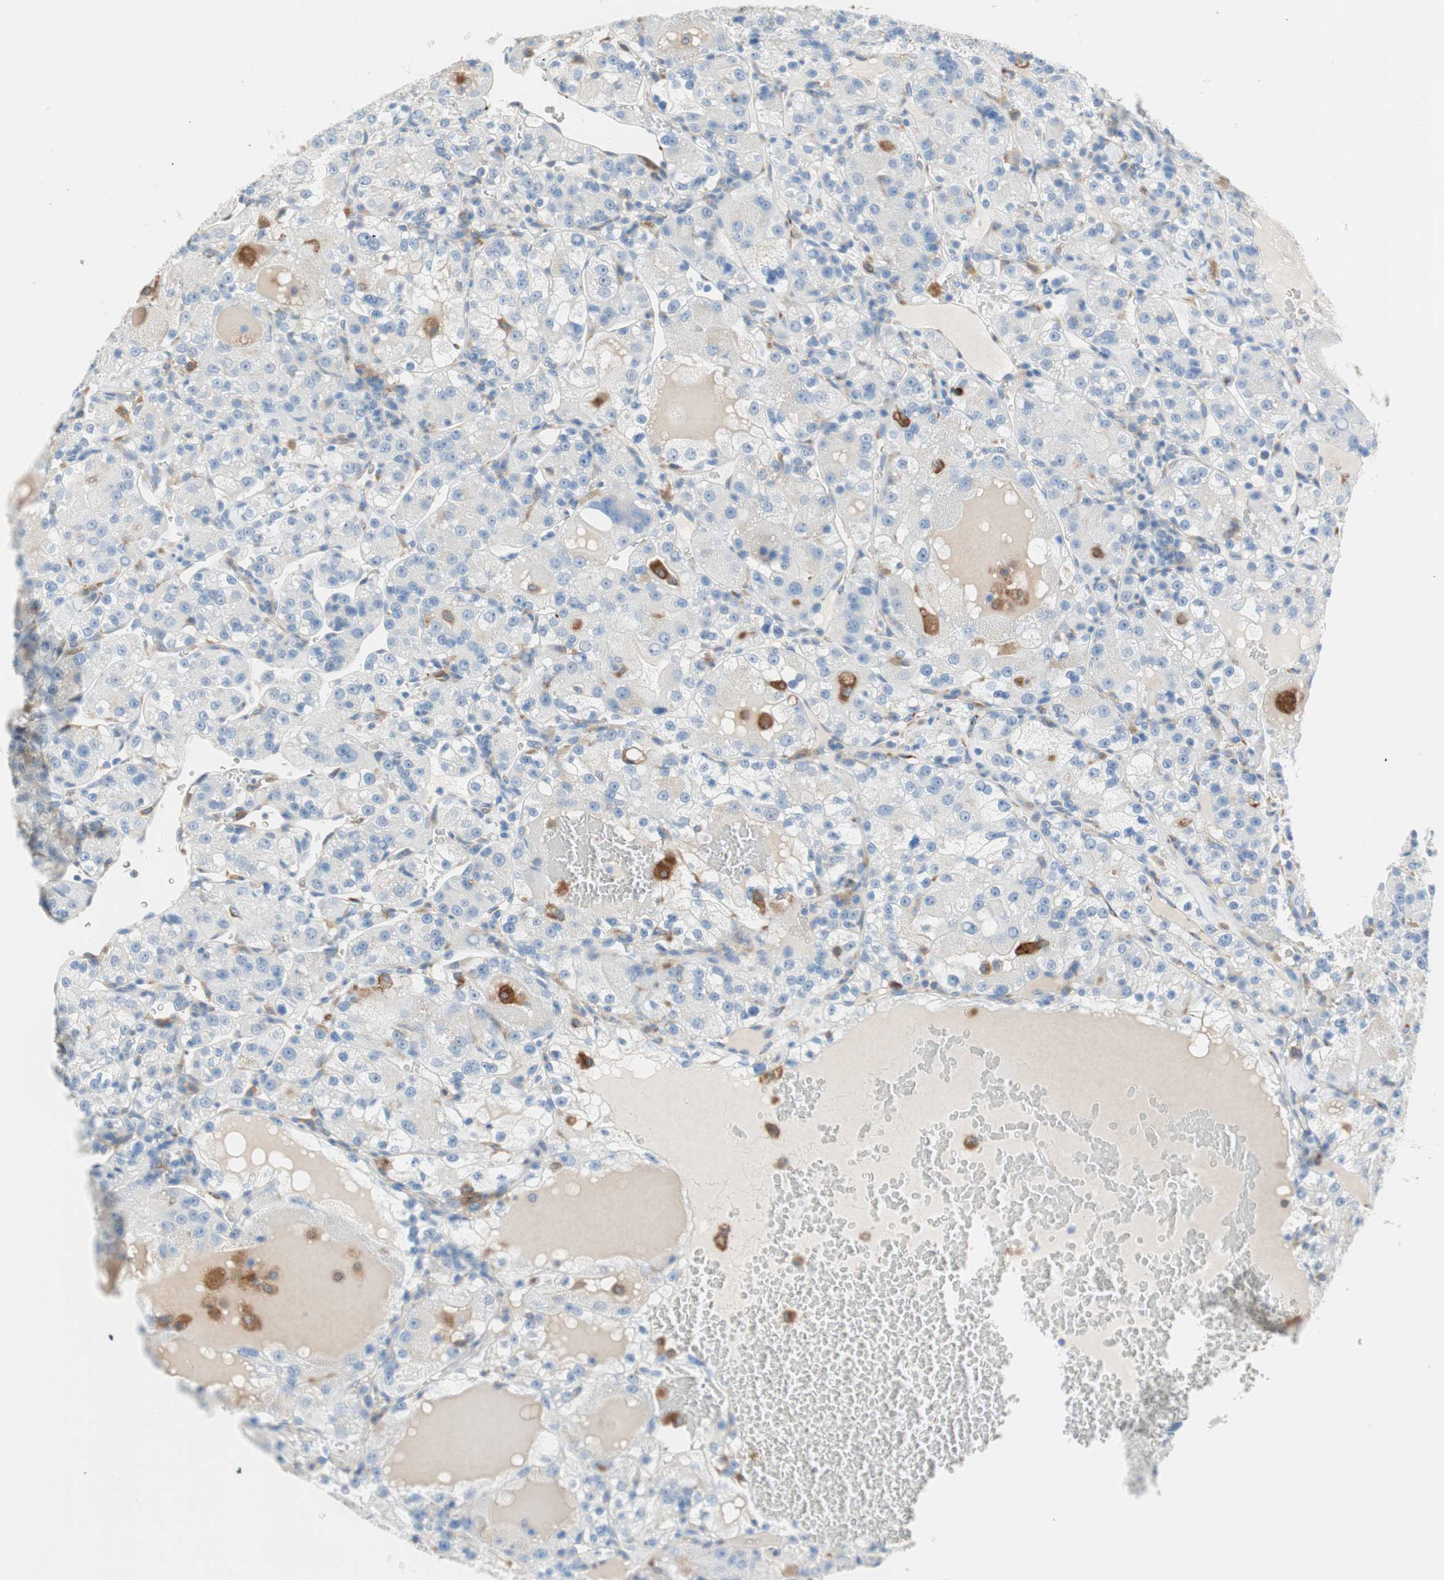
{"staining": {"intensity": "negative", "quantity": "none", "location": "none"}, "tissue": "renal cancer", "cell_type": "Tumor cells", "image_type": "cancer", "snomed": [{"axis": "morphology", "description": "Normal tissue, NOS"}, {"axis": "morphology", "description": "Adenocarcinoma, NOS"}, {"axis": "topography", "description": "Kidney"}], "caption": "Tumor cells show no significant protein positivity in renal adenocarcinoma.", "gene": "GLUL", "patient": {"sex": "male", "age": 61}}